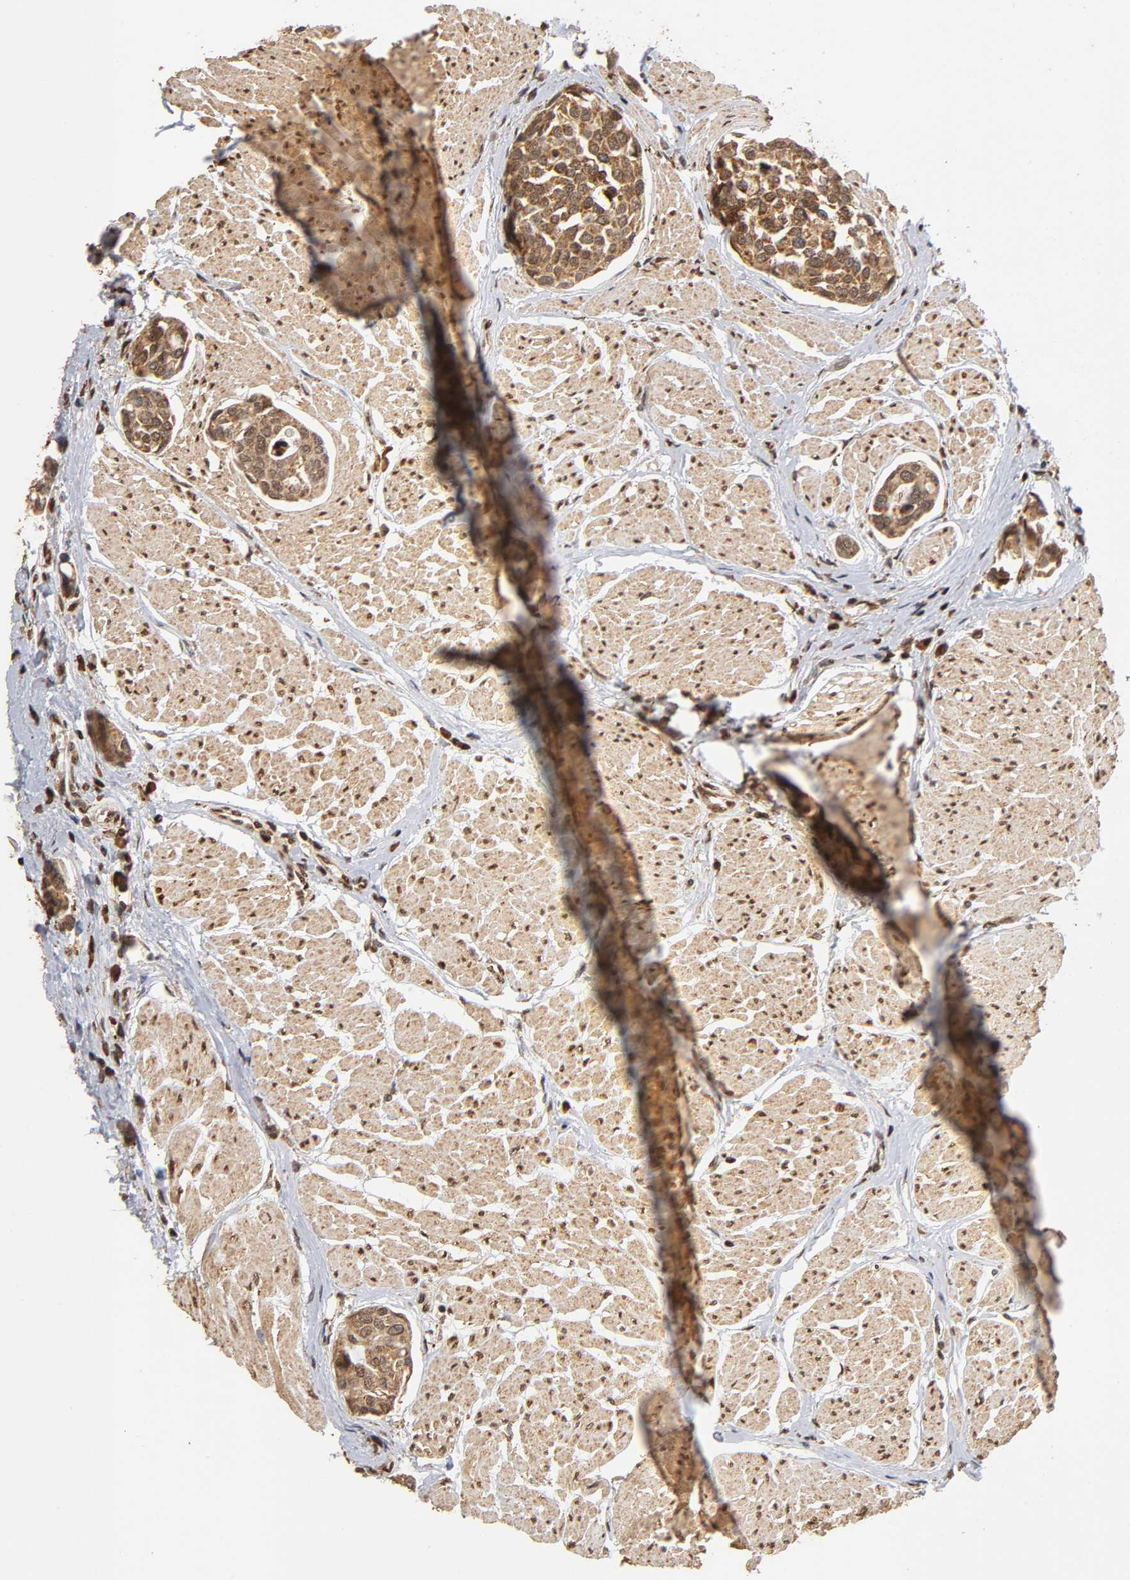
{"staining": {"intensity": "moderate", "quantity": ">75%", "location": "cytoplasmic/membranous,nuclear"}, "tissue": "urothelial cancer", "cell_type": "Tumor cells", "image_type": "cancer", "snomed": [{"axis": "morphology", "description": "Urothelial carcinoma, High grade"}, {"axis": "topography", "description": "Urinary bladder"}], "caption": "Protein staining displays moderate cytoplasmic/membranous and nuclear expression in about >75% of tumor cells in high-grade urothelial carcinoma.", "gene": "RNF122", "patient": {"sex": "male", "age": 78}}